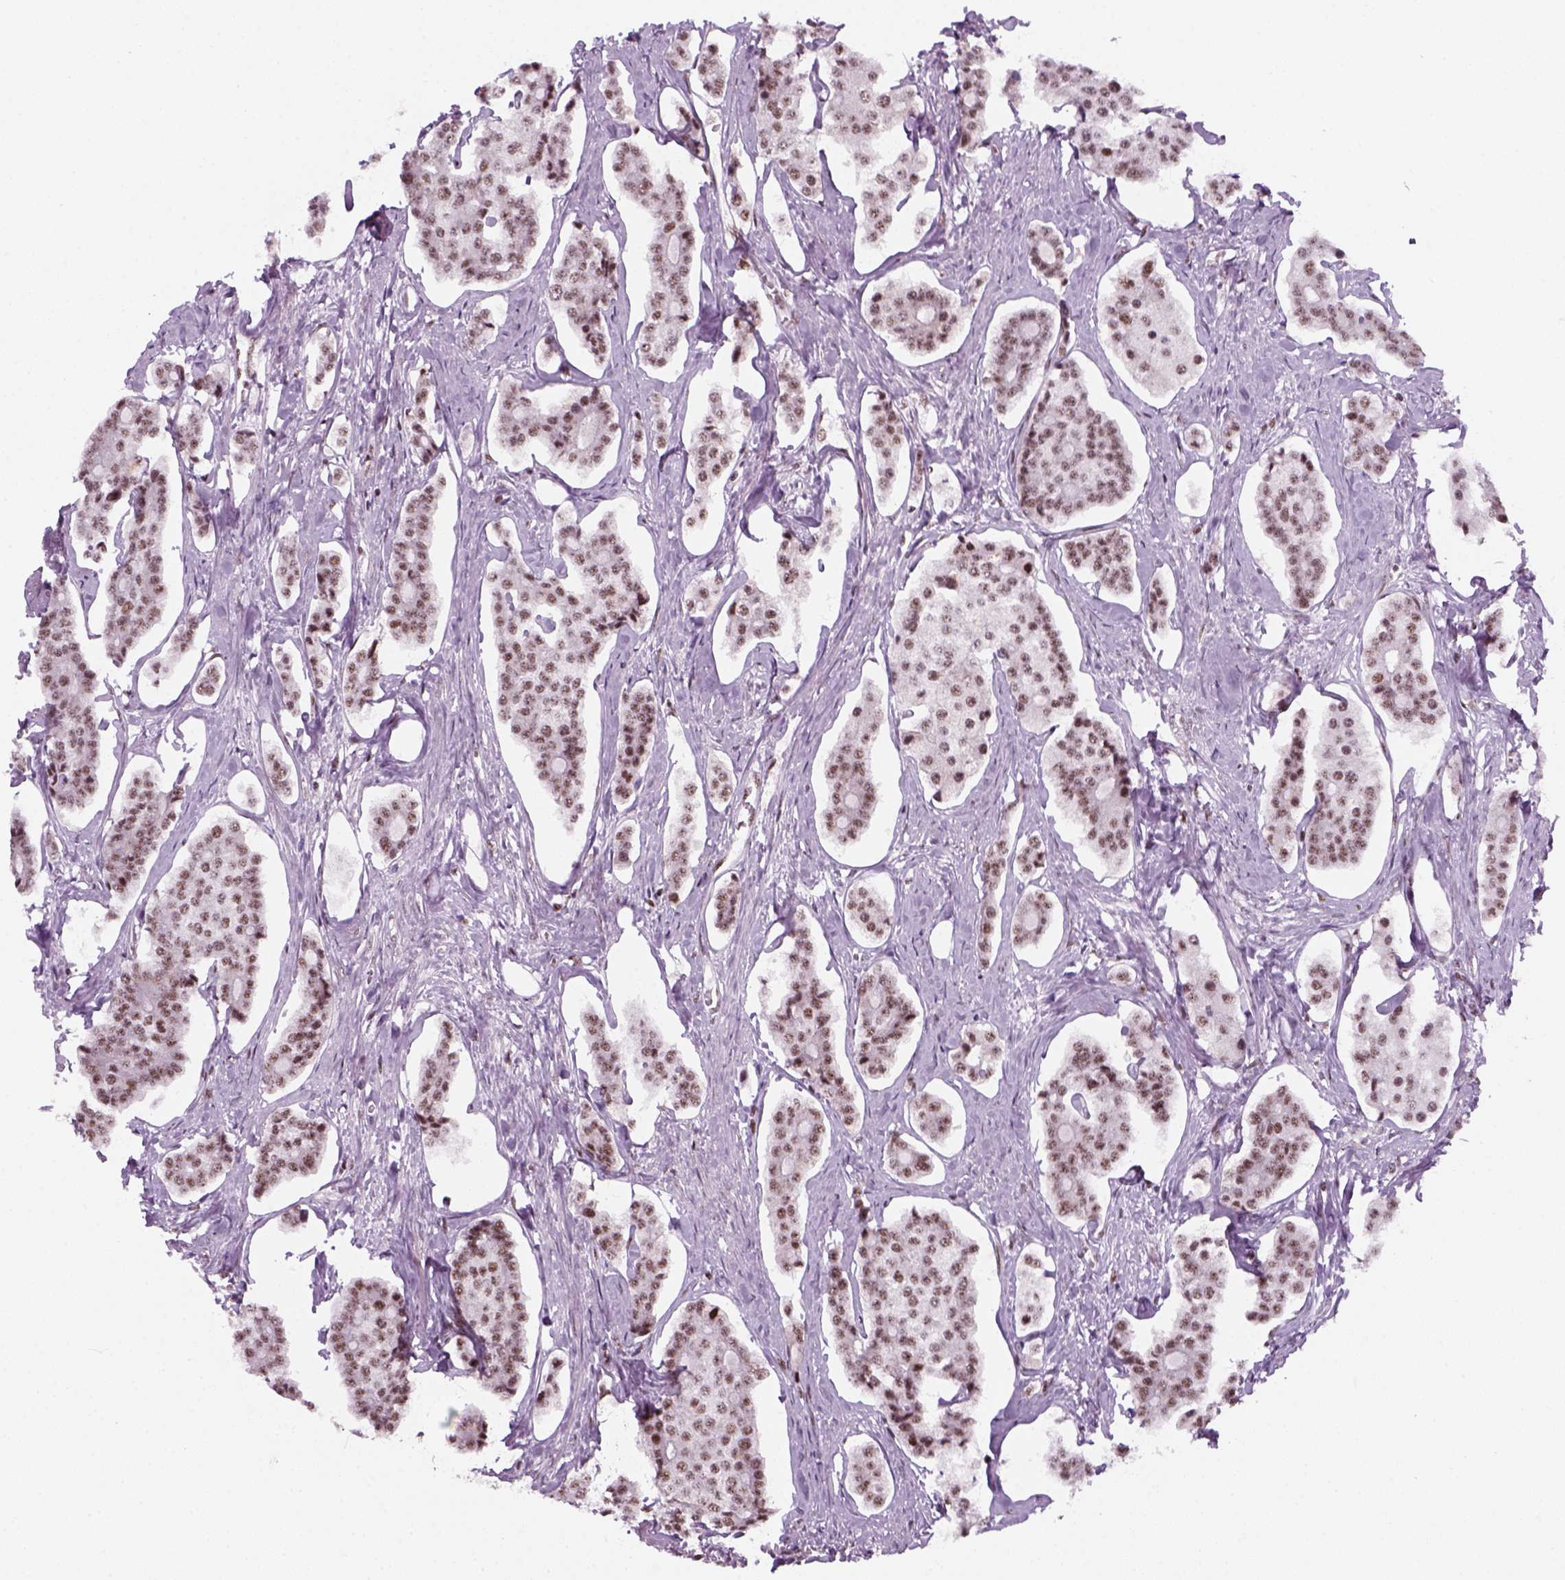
{"staining": {"intensity": "weak", "quantity": ">75%", "location": "nuclear"}, "tissue": "carcinoid", "cell_type": "Tumor cells", "image_type": "cancer", "snomed": [{"axis": "morphology", "description": "Carcinoid, malignant, NOS"}, {"axis": "topography", "description": "Small intestine"}], "caption": "A high-resolution image shows immunohistochemistry (IHC) staining of malignant carcinoid, which reveals weak nuclear expression in about >75% of tumor cells.", "gene": "GTF2F1", "patient": {"sex": "female", "age": 65}}